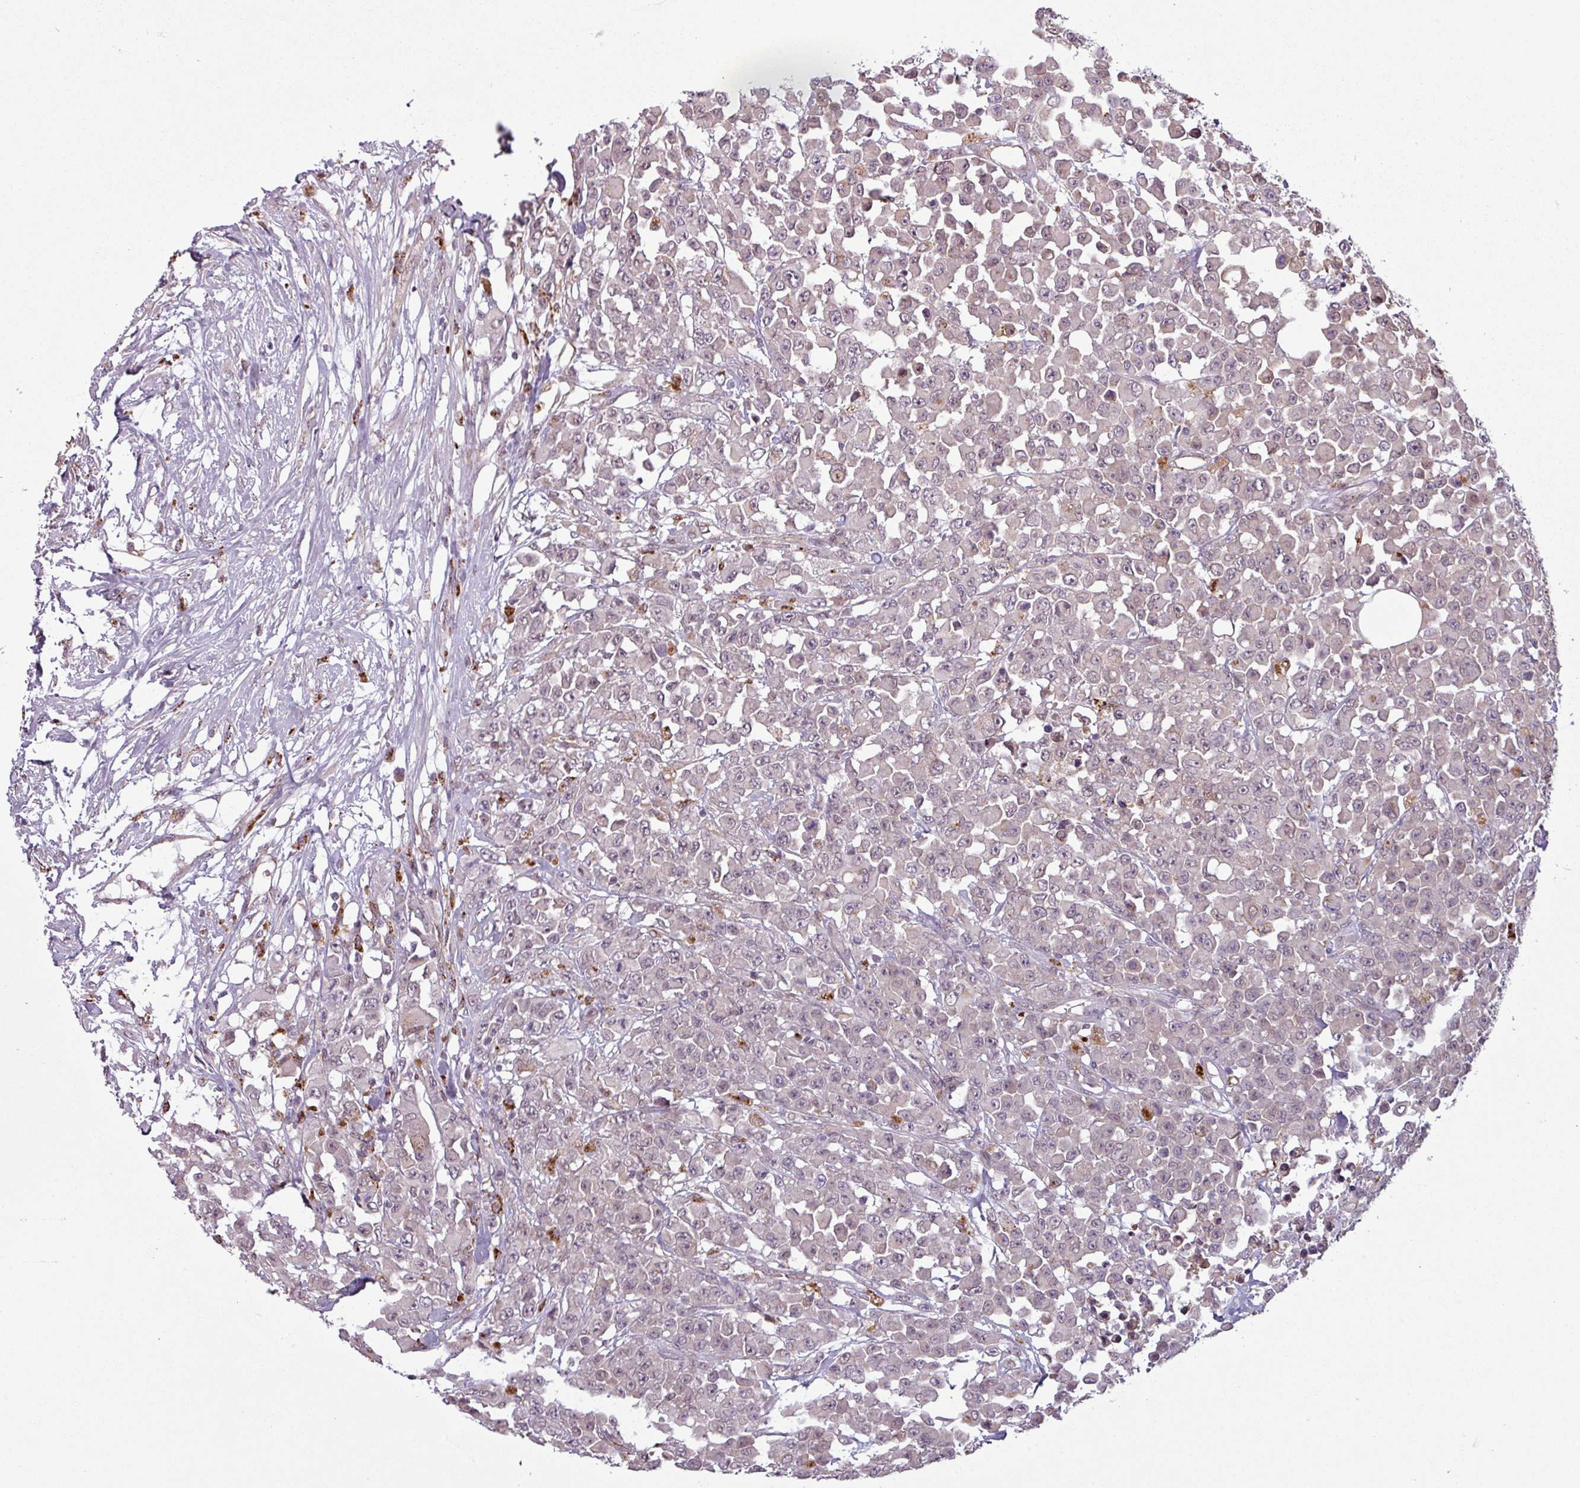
{"staining": {"intensity": "weak", "quantity": "25%-75%", "location": "nuclear"}, "tissue": "colorectal cancer", "cell_type": "Tumor cells", "image_type": "cancer", "snomed": [{"axis": "morphology", "description": "Adenocarcinoma, NOS"}, {"axis": "topography", "description": "Colon"}], "caption": "Tumor cells show weak nuclear staining in approximately 25%-75% of cells in adenocarcinoma (colorectal).", "gene": "CCDC144A", "patient": {"sex": "male", "age": 51}}